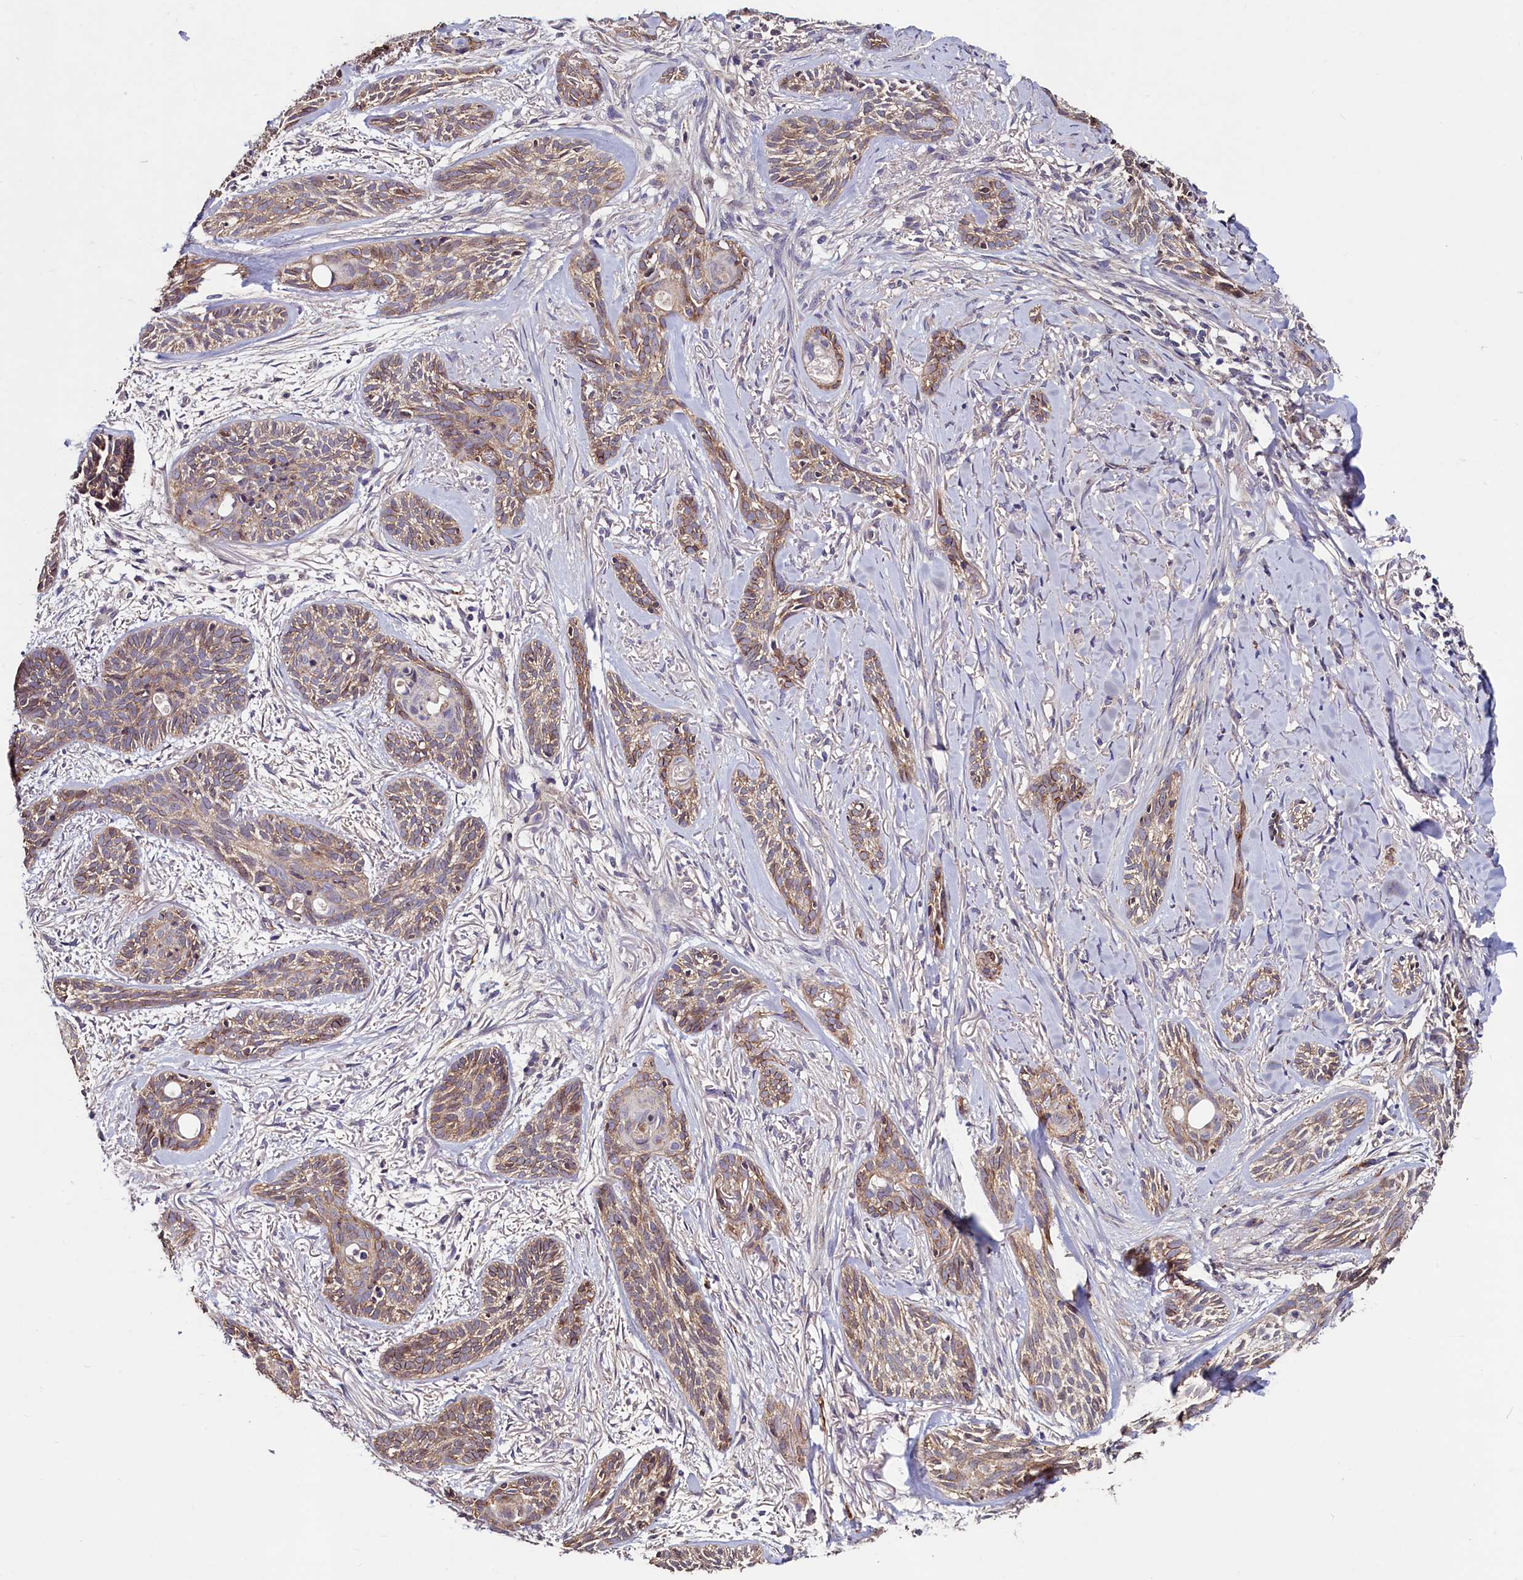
{"staining": {"intensity": "weak", "quantity": ">75%", "location": "cytoplasmic/membranous"}, "tissue": "skin cancer", "cell_type": "Tumor cells", "image_type": "cancer", "snomed": [{"axis": "morphology", "description": "Basal cell carcinoma"}, {"axis": "topography", "description": "Skin"}], "caption": "Brown immunohistochemical staining in human basal cell carcinoma (skin) reveals weak cytoplasmic/membranous expression in approximately >75% of tumor cells.", "gene": "PALM", "patient": {"sex": "female", "age": 59}}